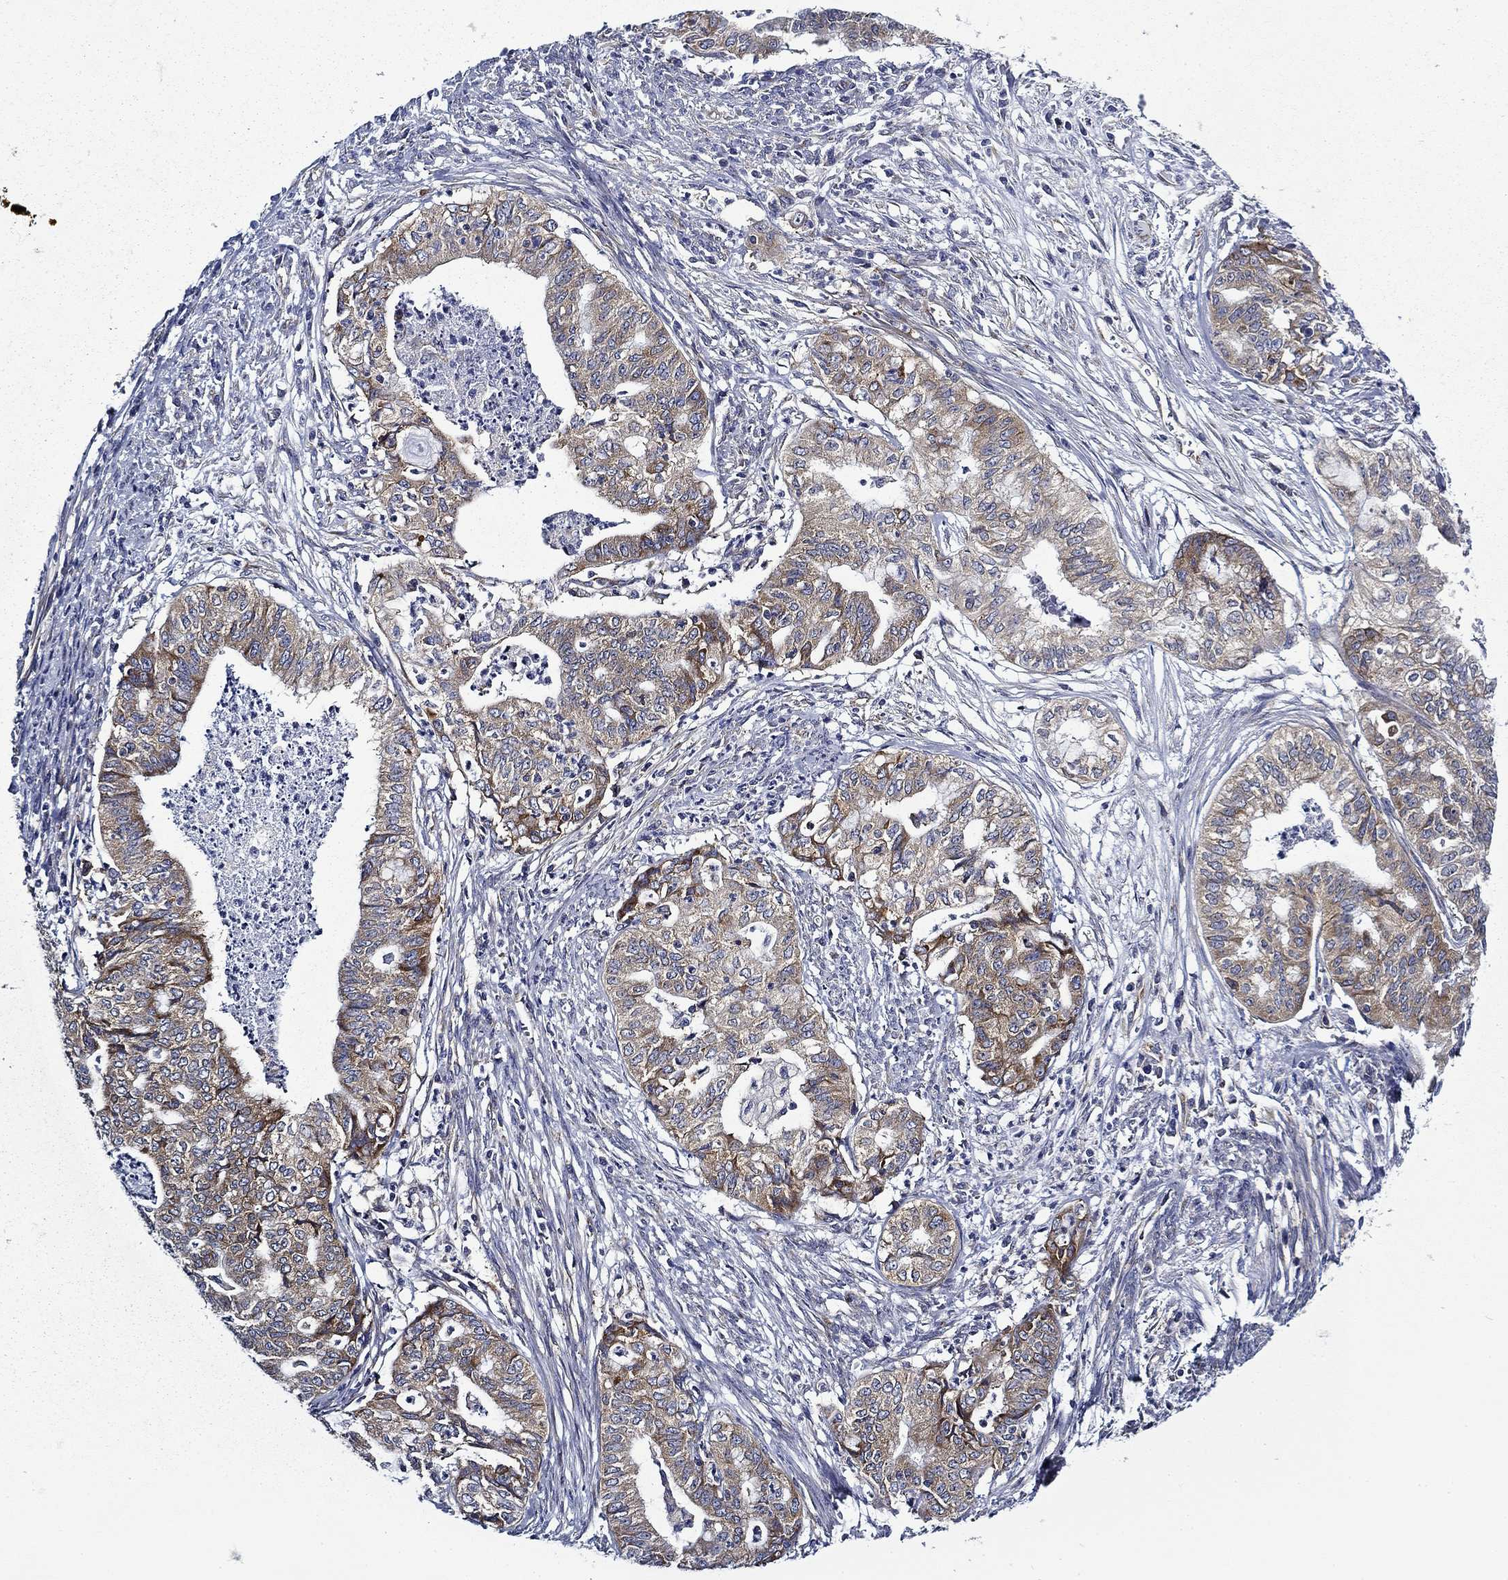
{"staining": {"intensity": "moderate", "quantity": "25%-75%", "location": "cytoplasmic/membranous"}, "tissue": "endometrial cancer", "cell_type": "Tumor cells", "image_type": "cancer", "snomed": [{"axis": "morphology", "description": "Adenocarcinoma, NOS"}, {"axis": "topography", "description": "Endometrium"}], "caption": "Endometrial cancer (adenocarcinoma) stained with a protein marker demonstrates moderate staining in tumor cells.", "gene": "FXR1", "patient": {"sex": "female", "age": 79}}